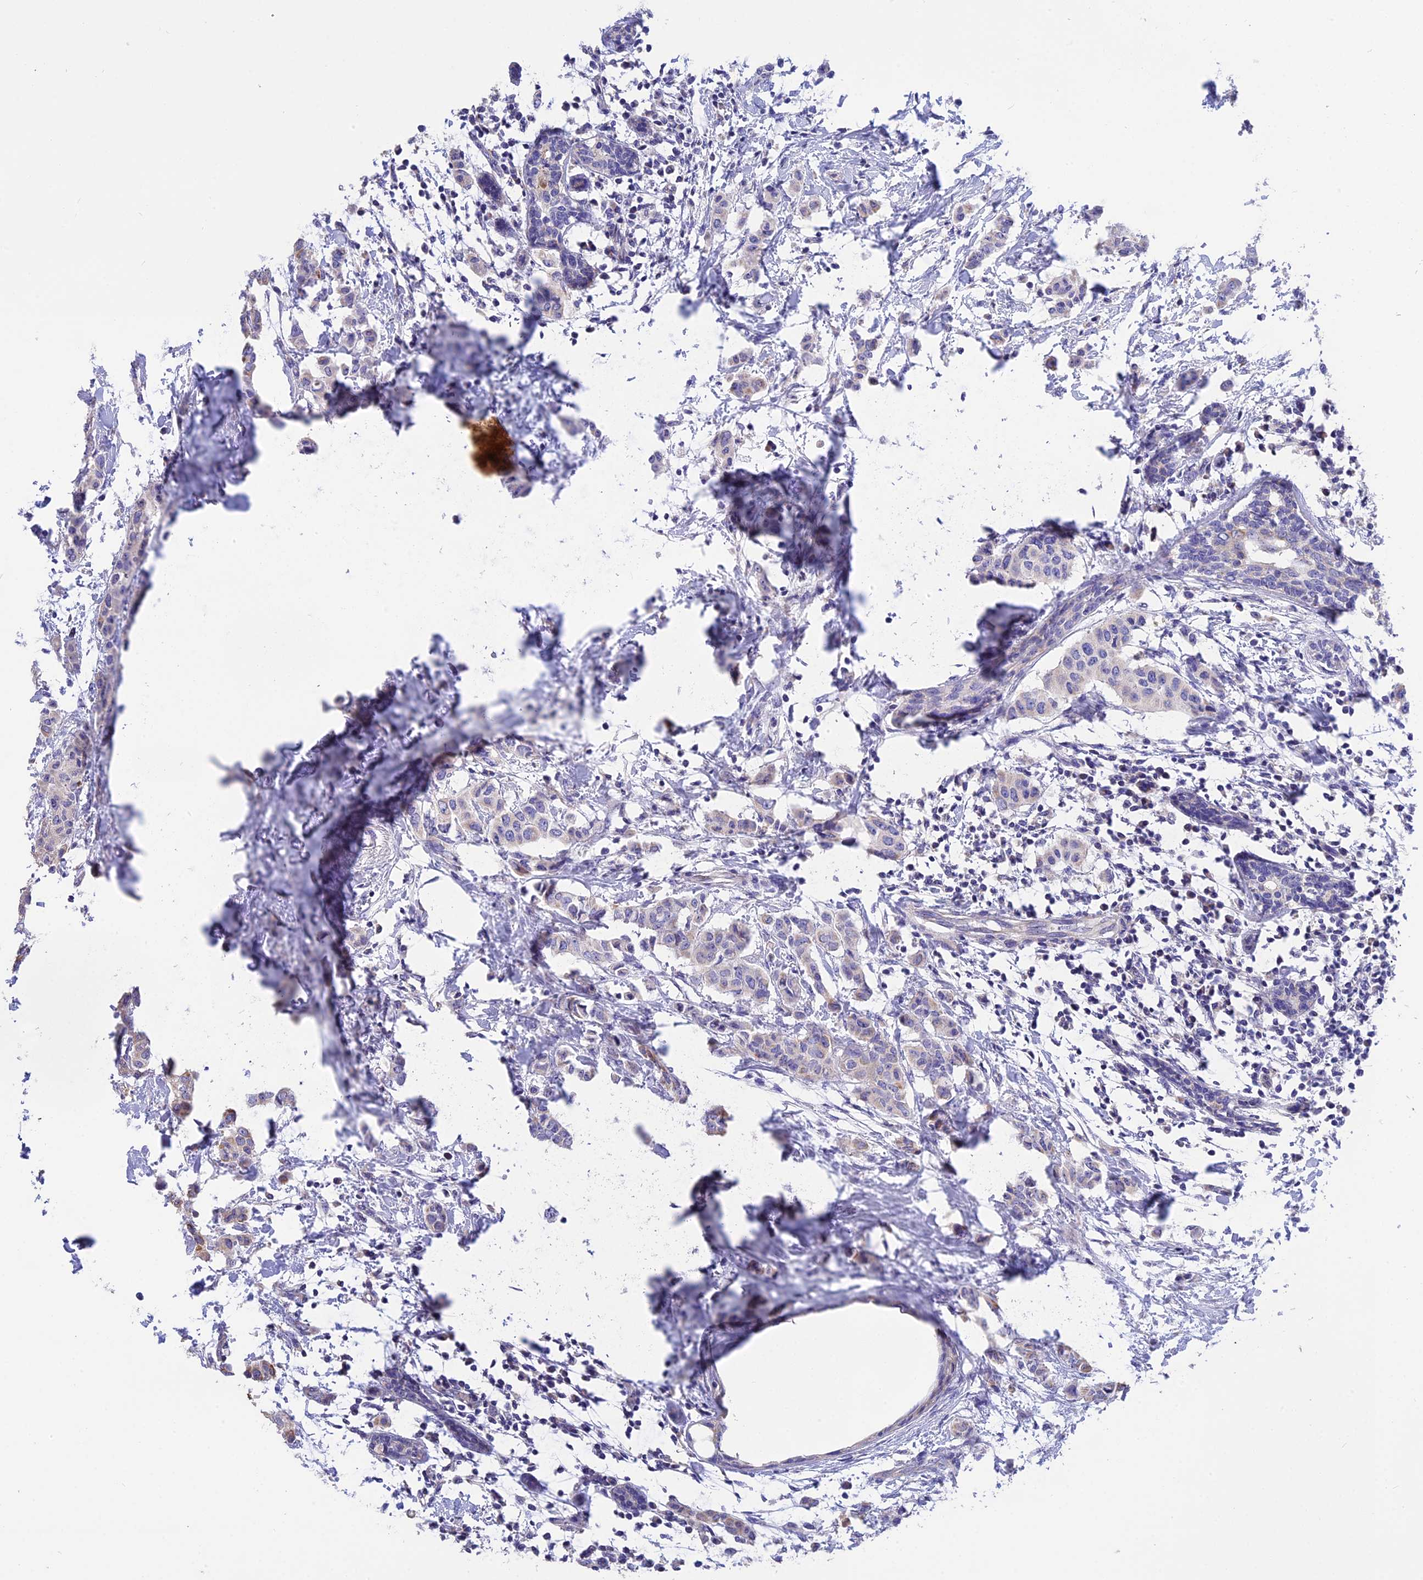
{"staining": {"intensity": "moderate", "quantity": "<25%", "location": "cytoplasmic/membranous"}, "tissue": "breast cancer", "cell_type": "Tumor cells", "image_type": "cancer", "snomed": [{"axis": "morphology", "description": "Duct carcinoma"}, {"axis": "topography", "description": "Breast"}], "caption": "IHC micrograph of human breast infiltrating ductal carcinoma stained for a protein (brown), which reveals low levels of moderate cytoplasmic/membranous expression in about <25% of tumor cells.", "gene": "CYP2U1", "patient": {"sex": "female", "age": 40}}